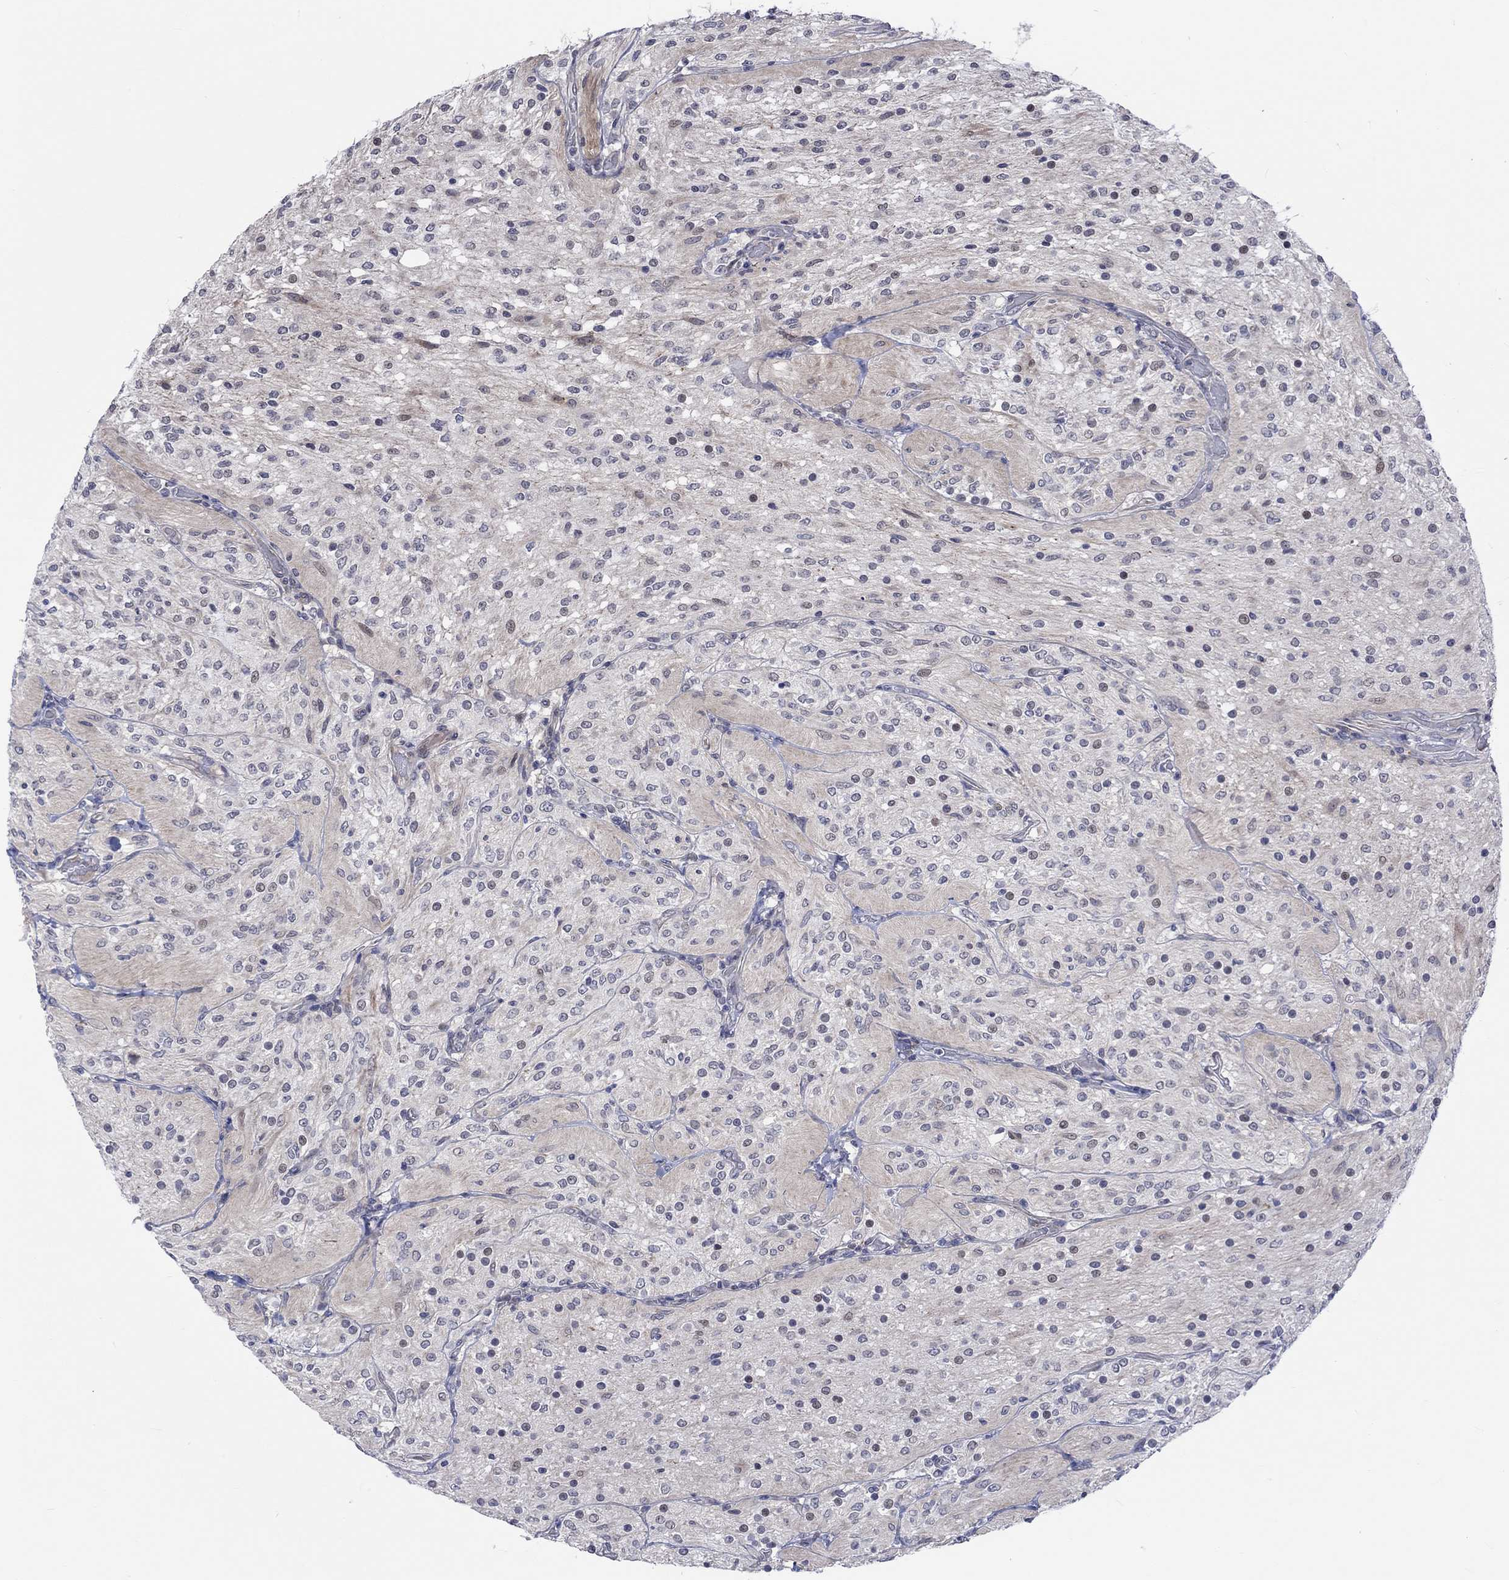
{"staining": {"intensity": "negative", "quantity": "none", "location": "none"}, "tissue": "glioma", "cell_type": "Tumor cells", "image_type": "cancer", "snomed": [{"axis": "morphology", "description": "Glioma, malignant, Low grade"}, {"axis": "topography", "description": "Brain"}], "caption": "This is an IHC histopathology image of human malignant low-grade glioma. There is no positivity in tumor cells.", "gene": "E2F8", "patient": {"sex": "male", "age": 3}}